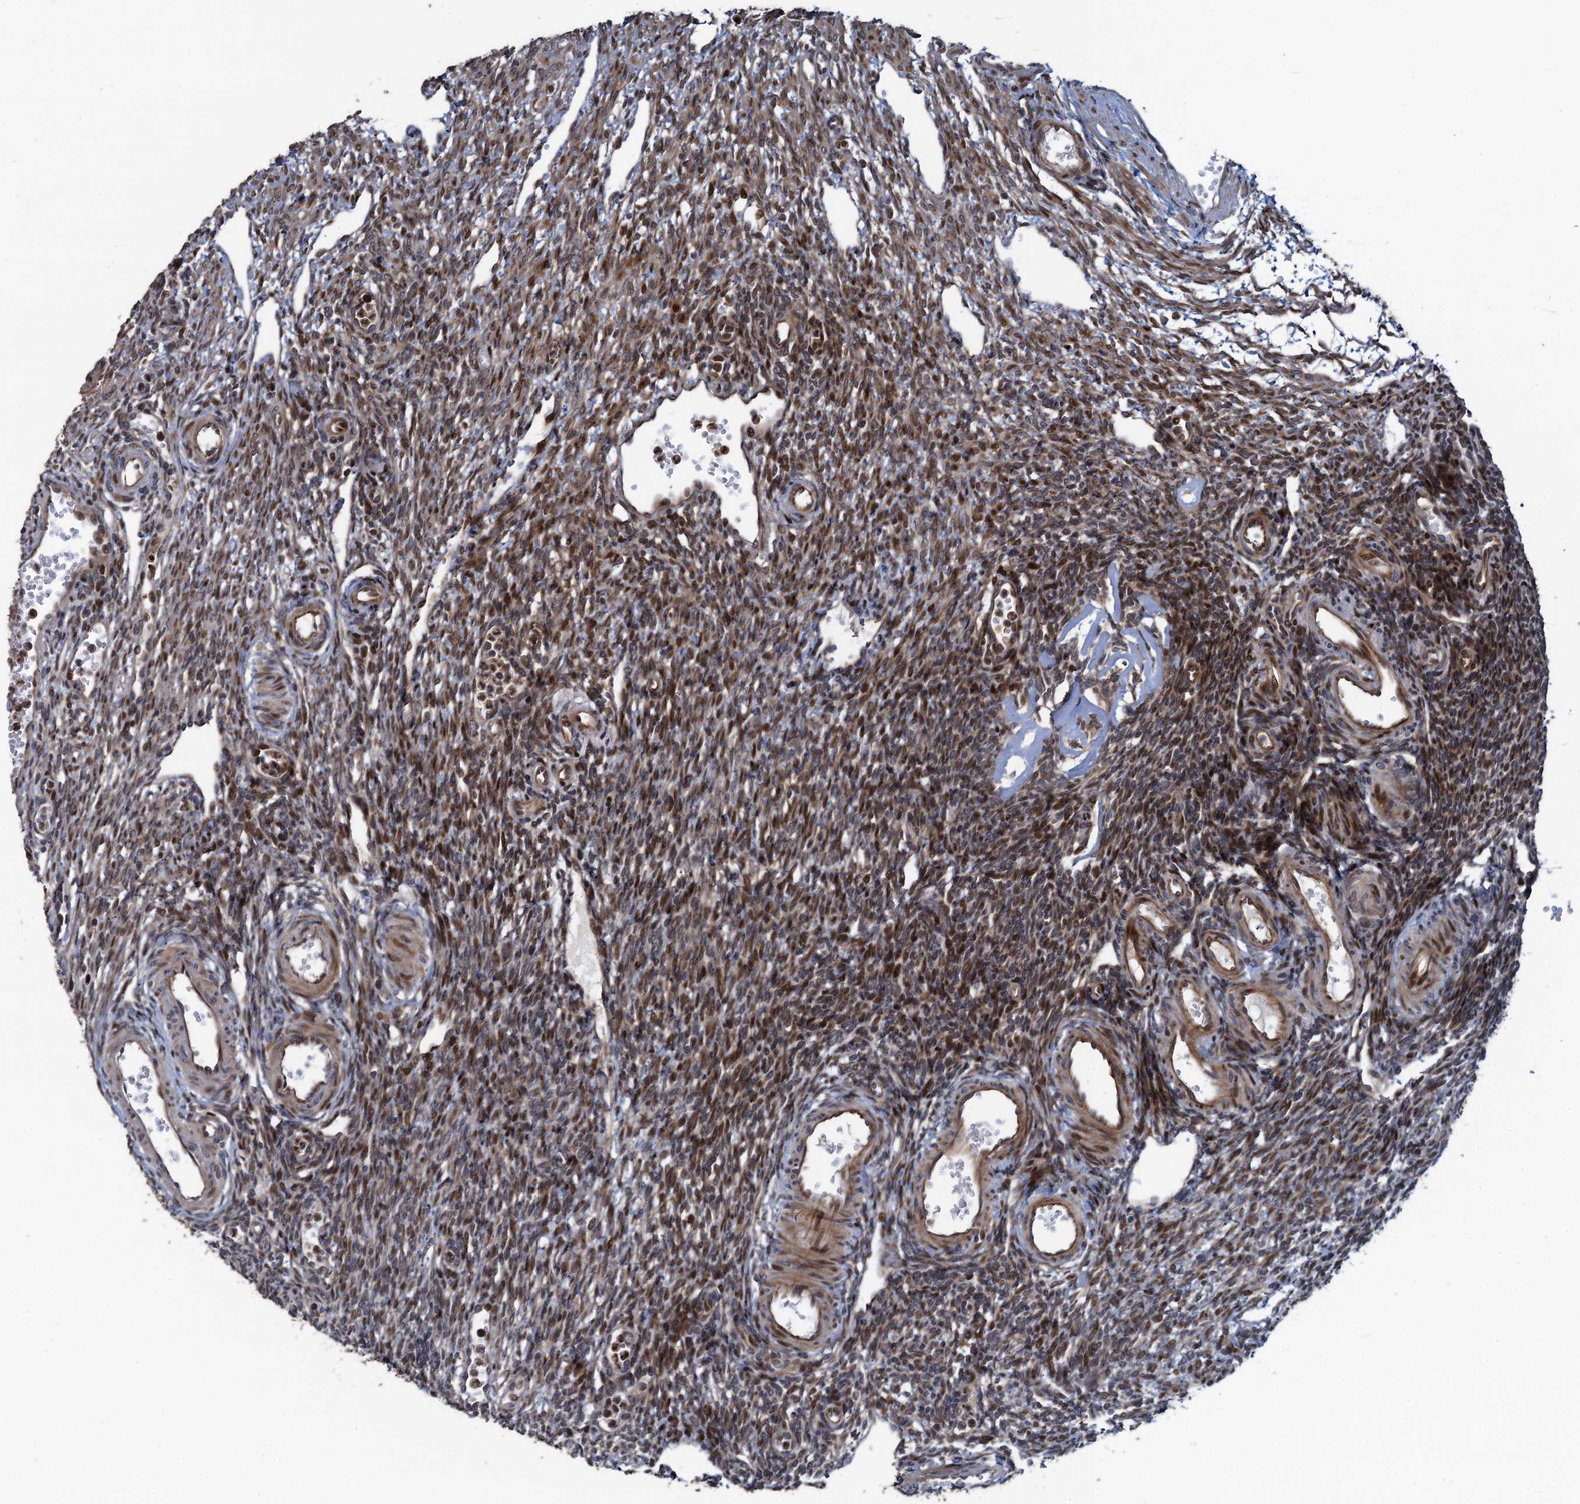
{"staining": {"intensity": "moderate", "quantity": ">75%", "location": "cytoplasmic/membranous,nuclear"}, "tissue": "ovary", "cell_type": "Follicle cells", "image_type": "normal", "snomed": [{"axis": "morphology", "description": "Normal tissue, NOS"}, {"axis": "morphology", "description": "Cyst, NOS"}, {"axis": "topography", "description": "Ovary"}], "caption": "A micrograph showing moderate cytoplasmic/membranous,nuclear expression in about >75% of follicle cells in benign ovary, as visualized by brown immunohistochemical staining.", "gene": "ATOSA", "patient": {"sex": "female", "age": 33}}